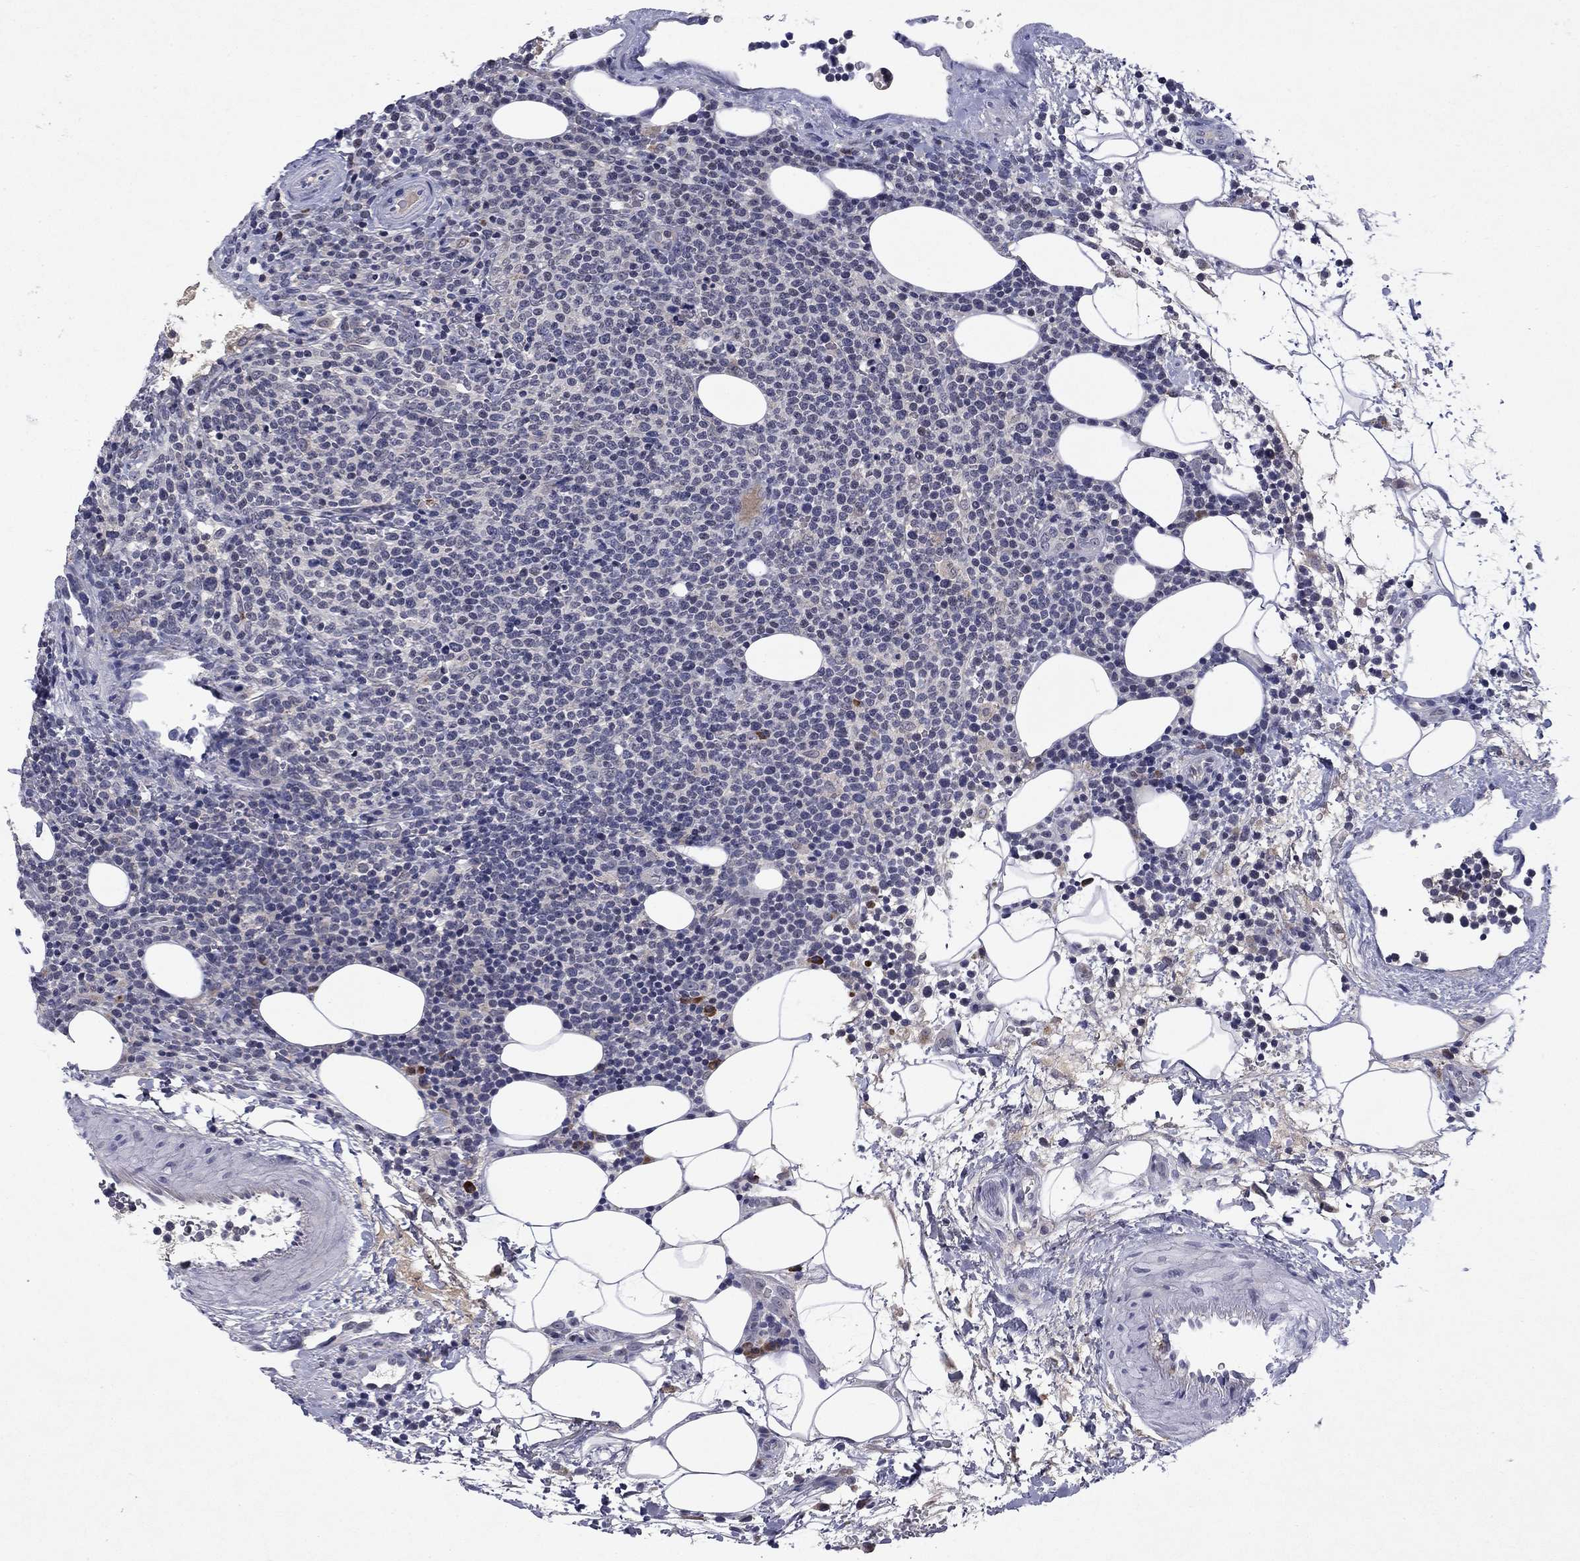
{"staining": {"intensity": "negative", "quantity": "none", "location": "none"}, "tissue": "lymphoma", "cell_type": "Tumor cells", "image_type": "cancer", "snomed": [{"axis": "morphology", "description": "Malignant lymphoma, non-Hodgkin's type, High grade"}, {"axis": "topography", "description": "Lymph node"}], "caption": "DAB immunohistochemical staining of lymphoma displays no significant staining in tumor cells.", "gene": "ECM1", "patient": {"sex": "male", "age": 61}}